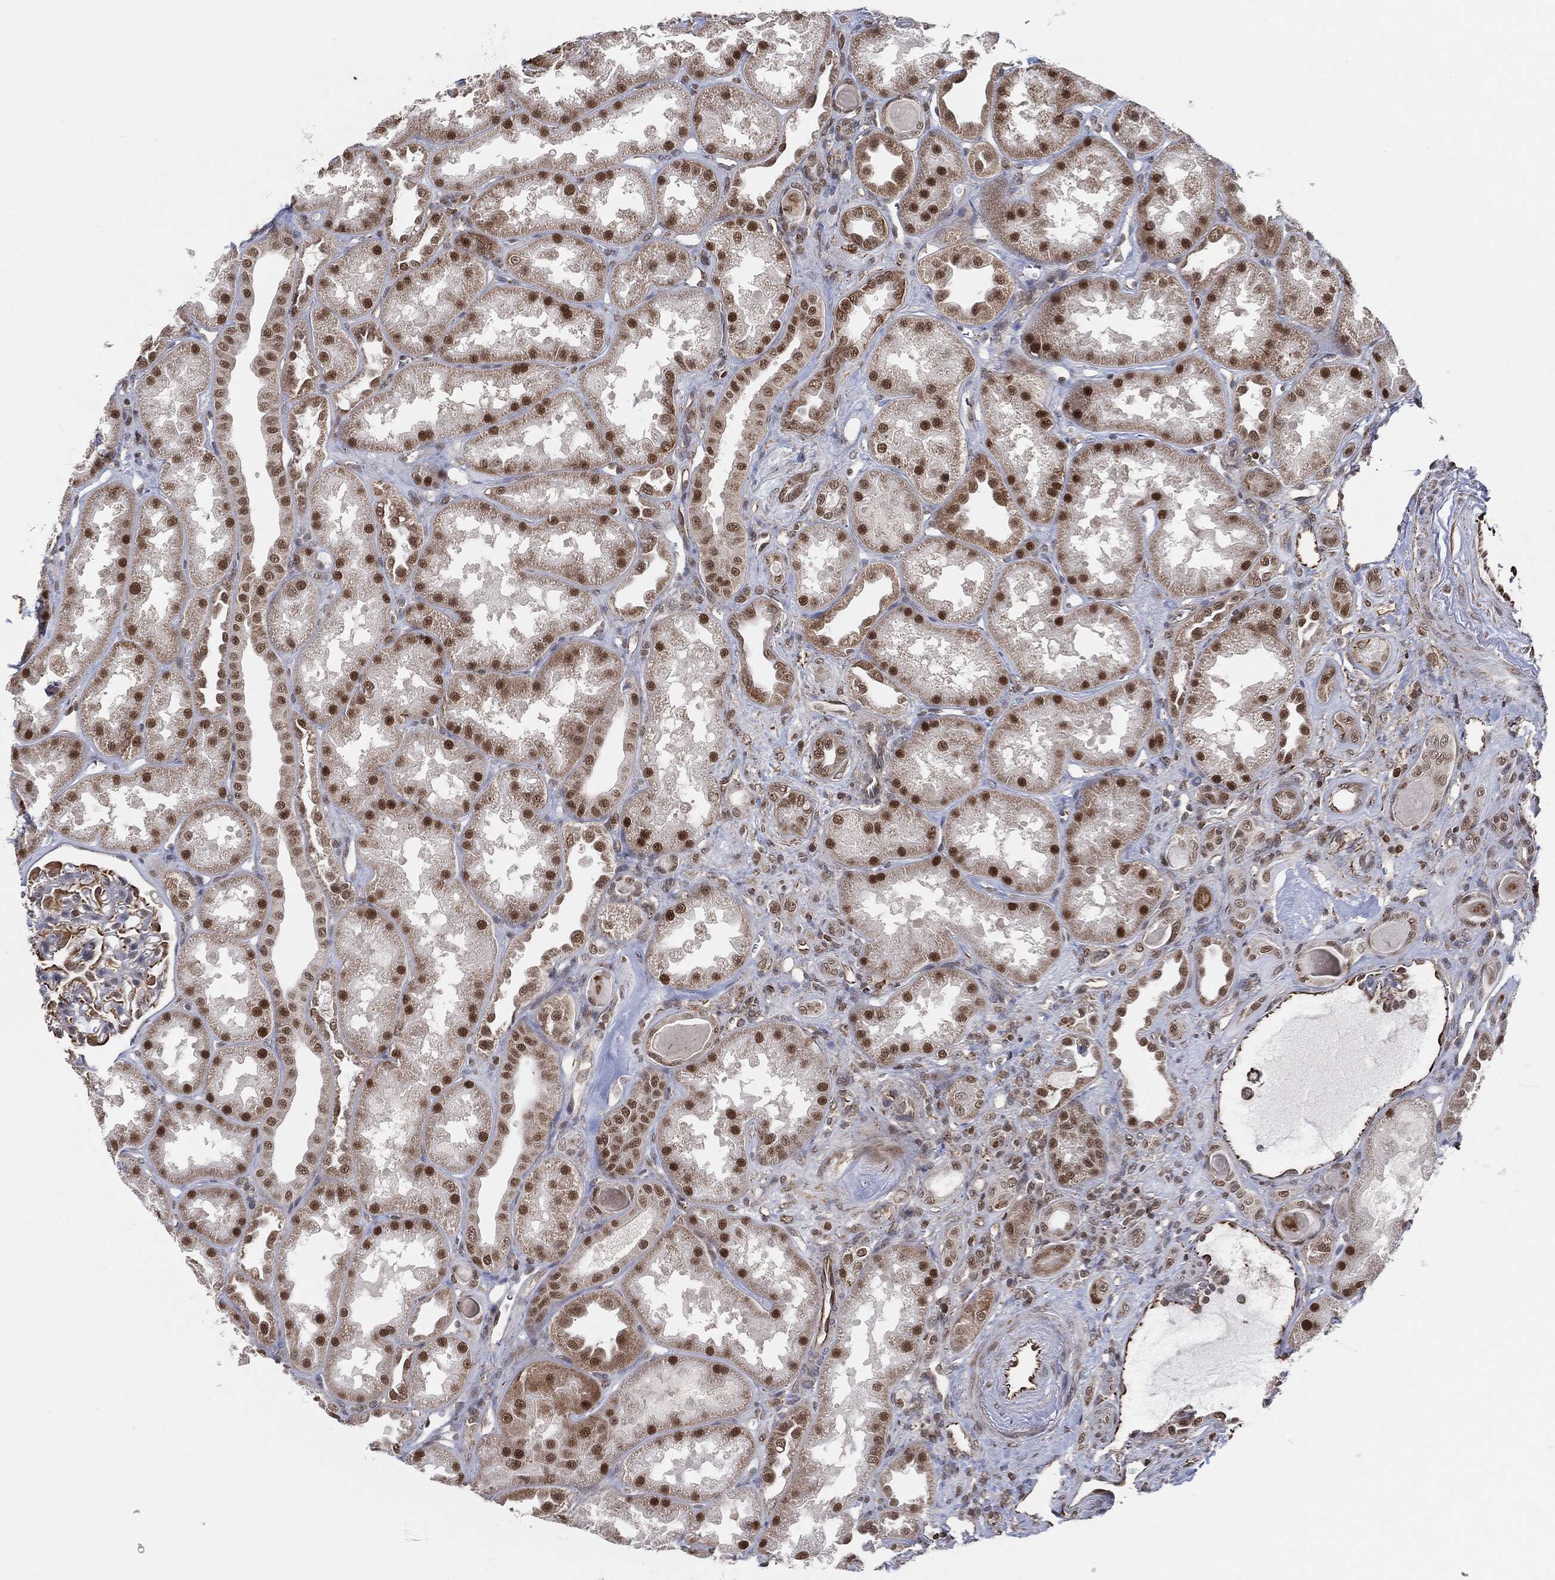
{"staining": {"intensity": "strong", "quantity": "<25%", "location": "cytoplasmic/membranous"}, "tissue": "kidney", "cell_type": "Cells in glomeruli", "image_type": "normal", "snomed": [{"axis": "morphology", "description": "Normal tissue, NOS"}, {"axis": "topography", "description": "Kidney"}], "caption": "Cells in glomeruli demonstrate medium levels of strong cytoplasmic/membranous positivity in approximately <25% of cells in unremarkable human kidney. Nuclei are stained in blue.", "gene": "TP53RK", "patient": {"sex": "male", "age": 61}}